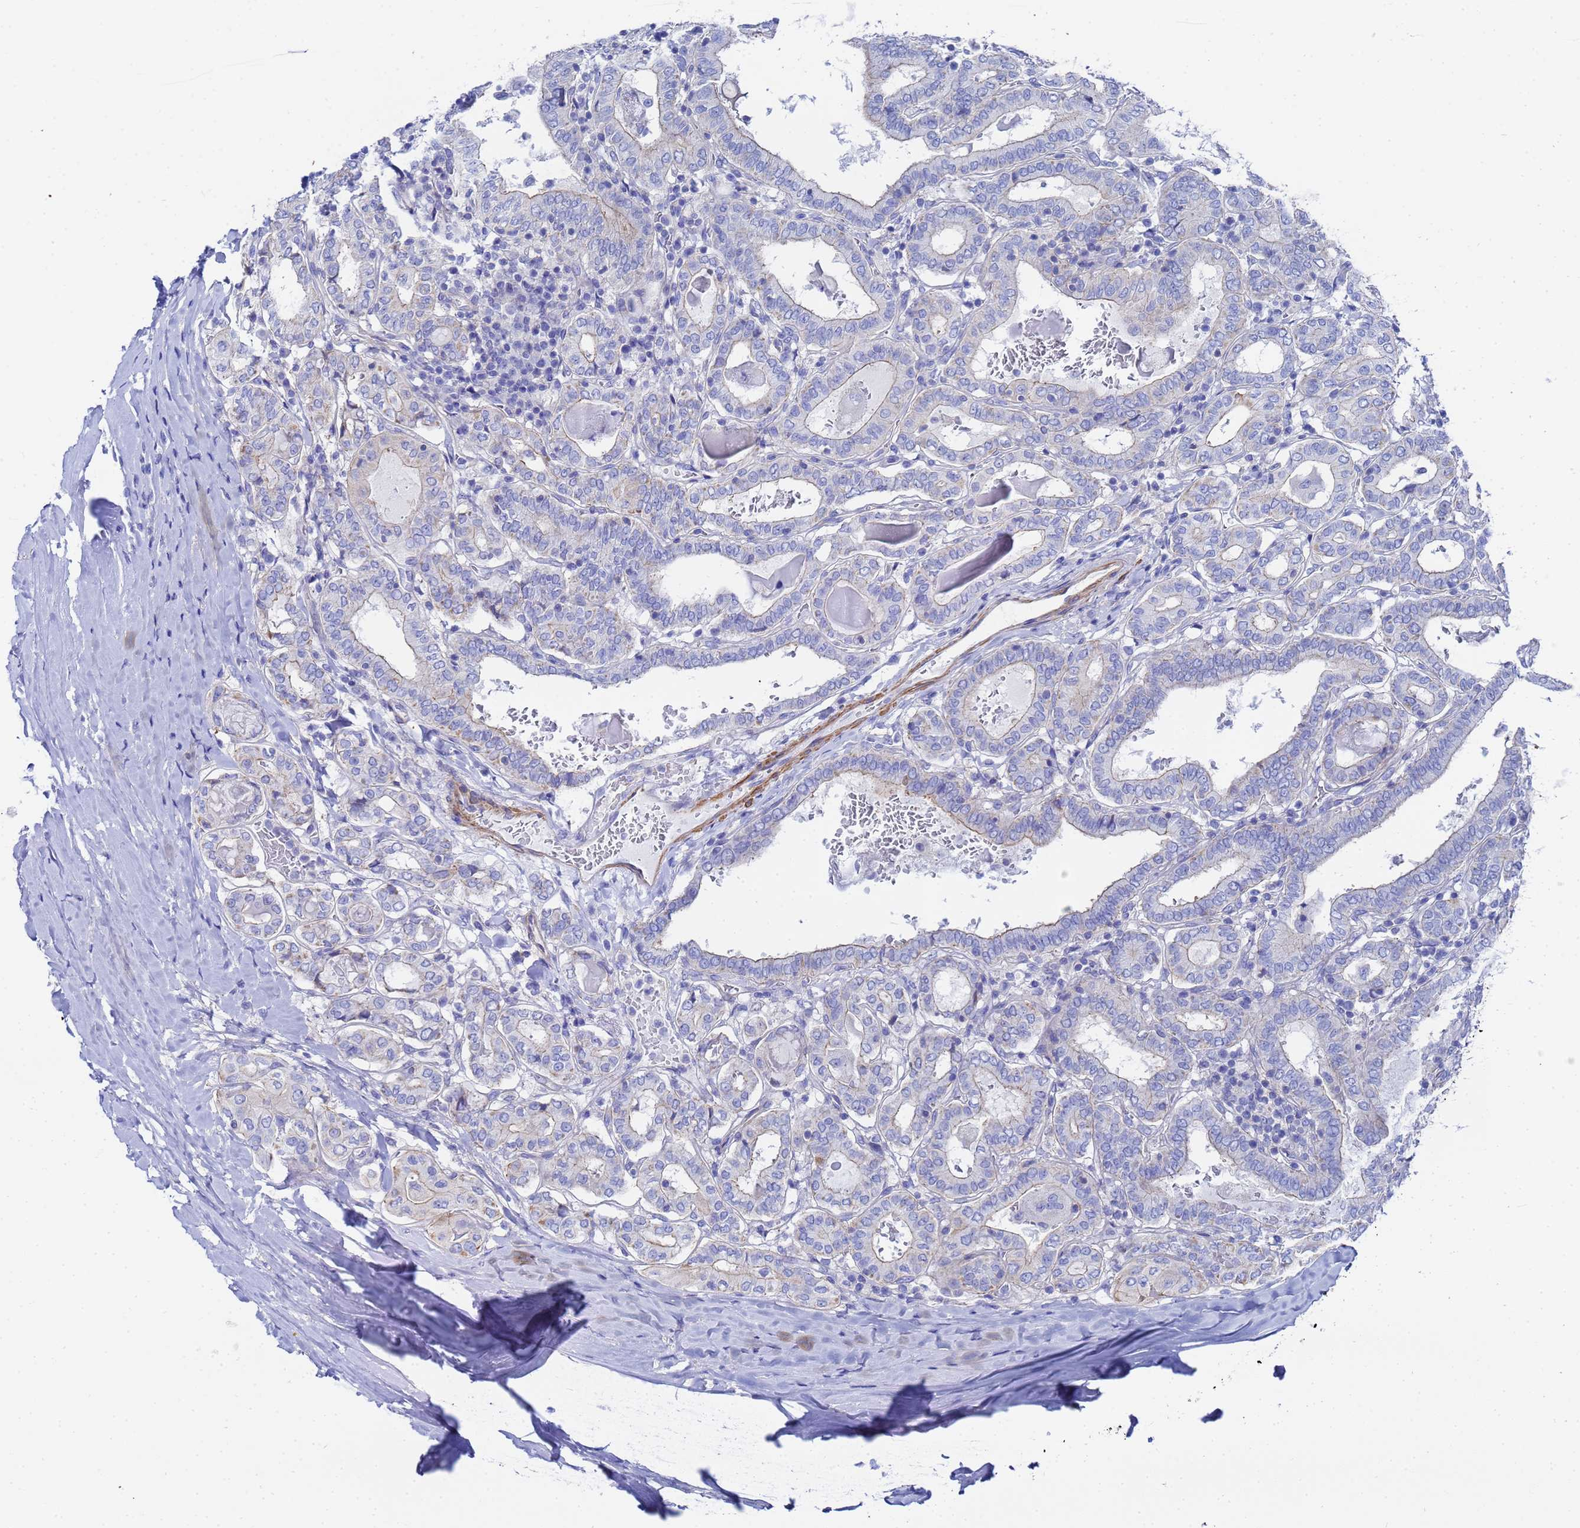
{"staining": {"intensity": "weak", "quantity": "25%-75%", "location": "cytoplasmic/membranous"}, "tissue": "thyroid cancer", "cell_type": "Tumor cells", "image_type": "cancer", "snomed": [{"axis": "morphology", "description": "Papillary adenocarcinoma, NOS"}, {"axis": "topography", "description": "Thyroid gland"}], "caption": "A high-resolution micrograph shows immunohistochemistry (IHC) staining of thyroid cancer, which displays weak cytoplasmic/membranous expression in approximately 25%-75% of tumor cells. (DAB = brown stain, brightfield microscopy at high magnification).", "gene": "RAB39B", "patient": {"sex": "female", "age": 72}}